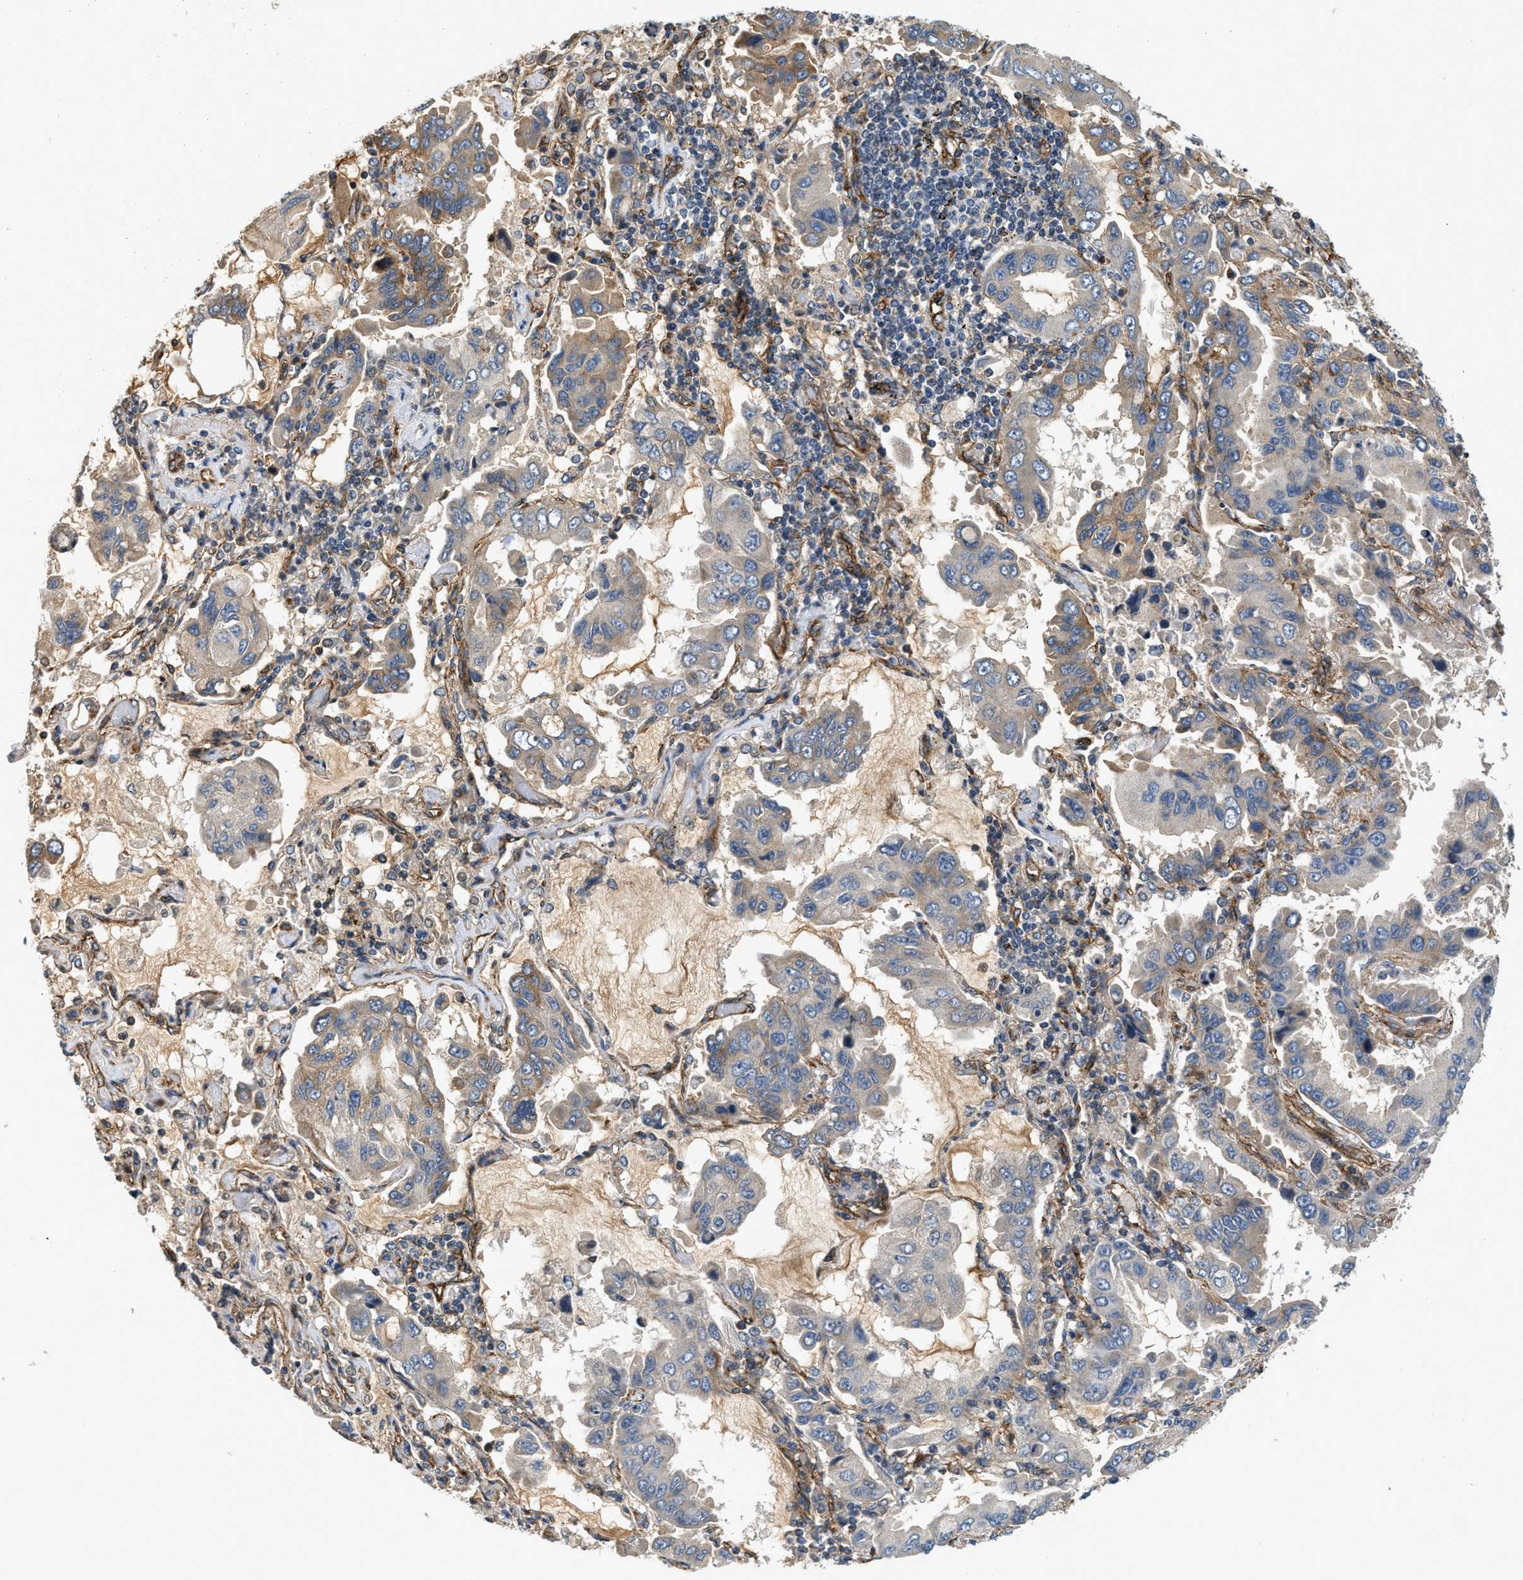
{"staining": {"intensity": "moderate", "quantity": "<25%", "location": "cytoplasmic/membranous"}, "tissue": "lung cancer", "cell_type": "Tumor cells", "image_type": "cancer", "snomed": [{"axis": "morphology", "description": "Adenocarcinoma, NOS"}, {"axis": "topography", "description": "Lung"}], "caption": "A micrograph of lung adenocarcinoma stained for a protein reveals moderate cytoplasmic/membranous brown staining in tumor cells. Using DAB (3,3'-diaminobenzidine) (brown) and hematoxylin (blue) stains, captured at high magnification using brightfield microscopy.", "gene": "HIP1", "patient": {"sex": "male", "age": 64}}